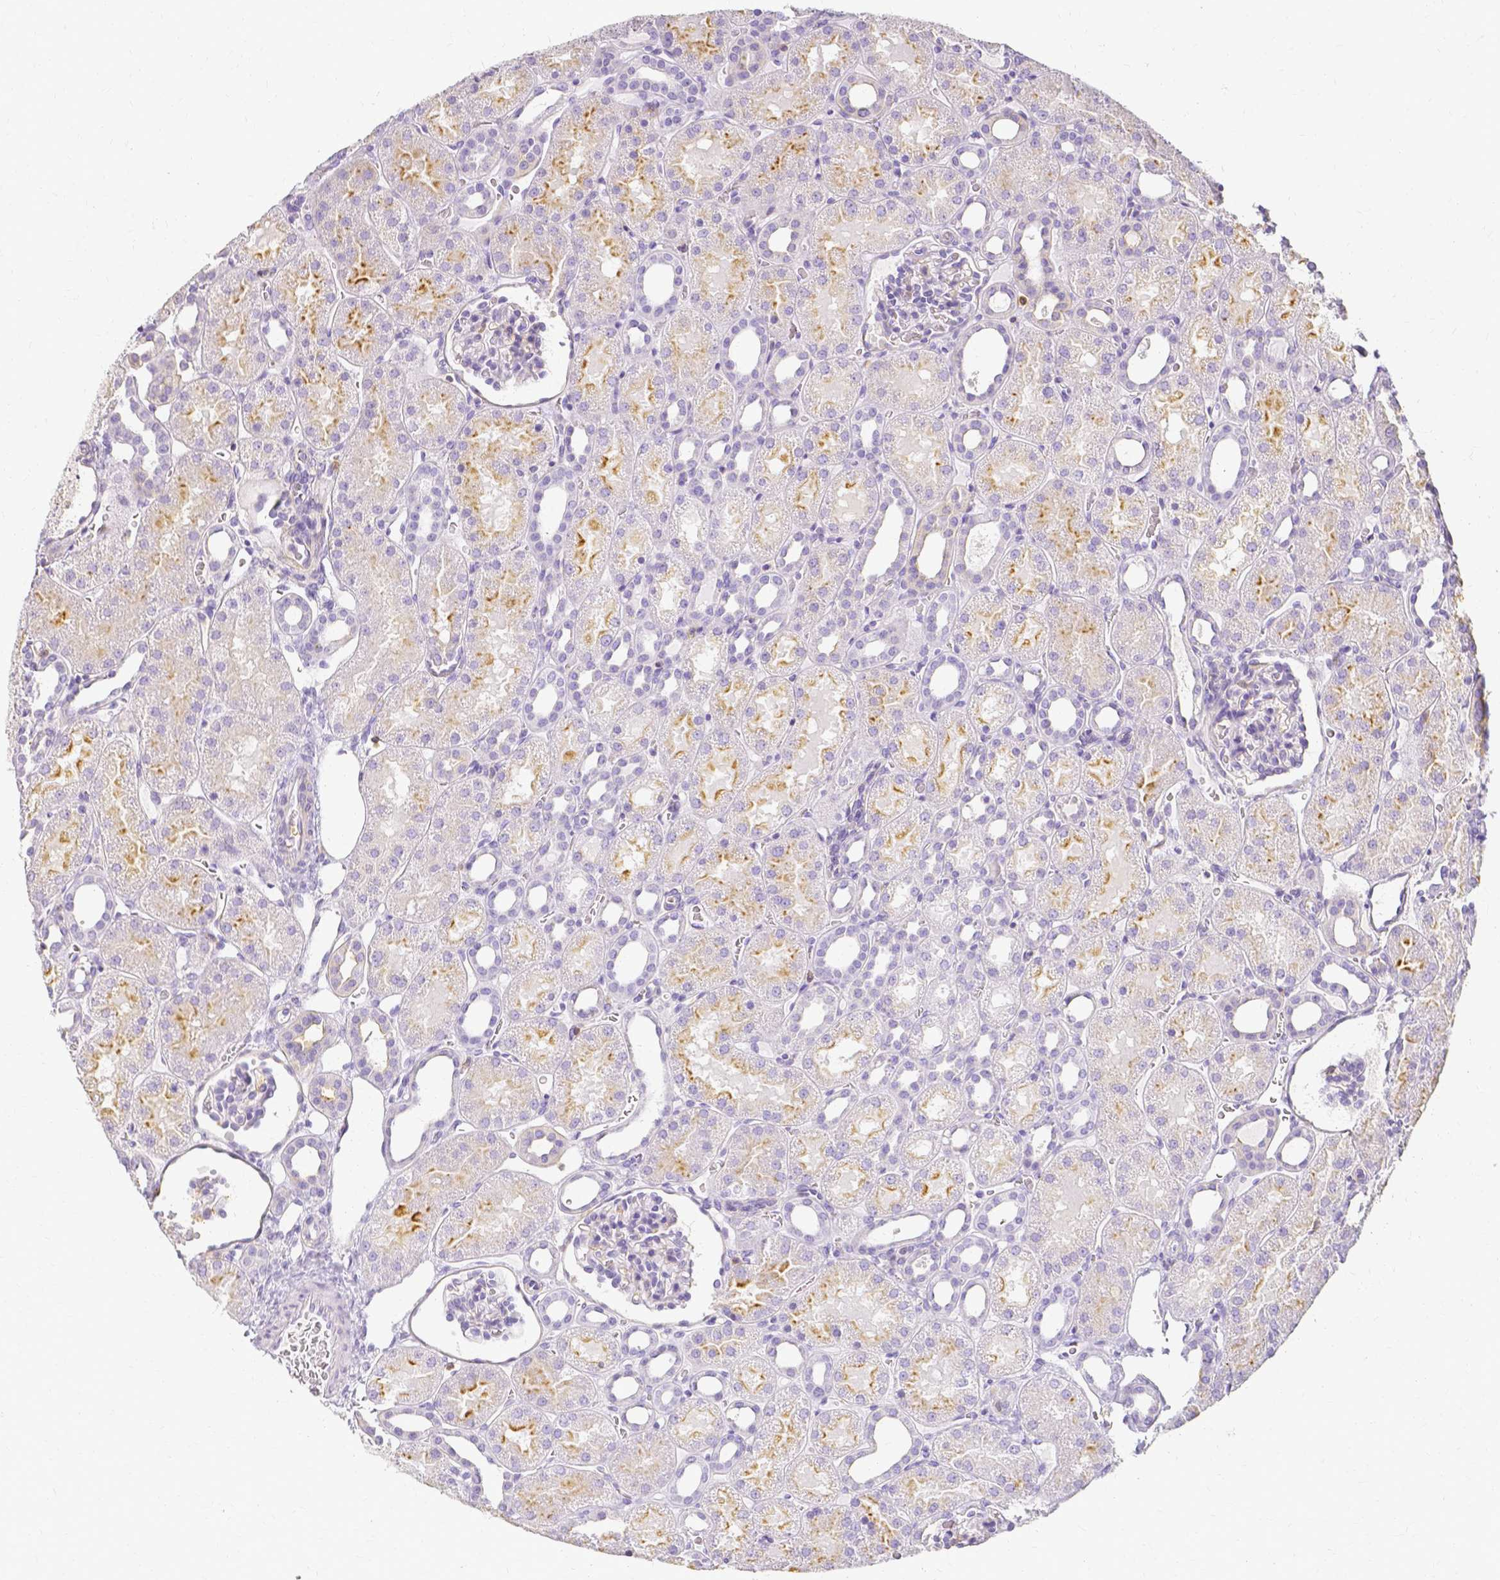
{"staining": {"intensity": "negative", "quantity": "none", "location": "none"}, "tissue": "kidney", "cell_type": "Cells in glomeruli", "image_type": "normal", "snomed": [{"axis": "morphology", "description": "Normal tissue, NOS"}, {"axis": "topography", "description": "Kidney"}], "caption": "Immunohistochemical staining of benign kidney displays no significant positivity in cells in glomeruli.", "gene": "HSPA12A", "patient": {"sex": "male", "age": 2}}